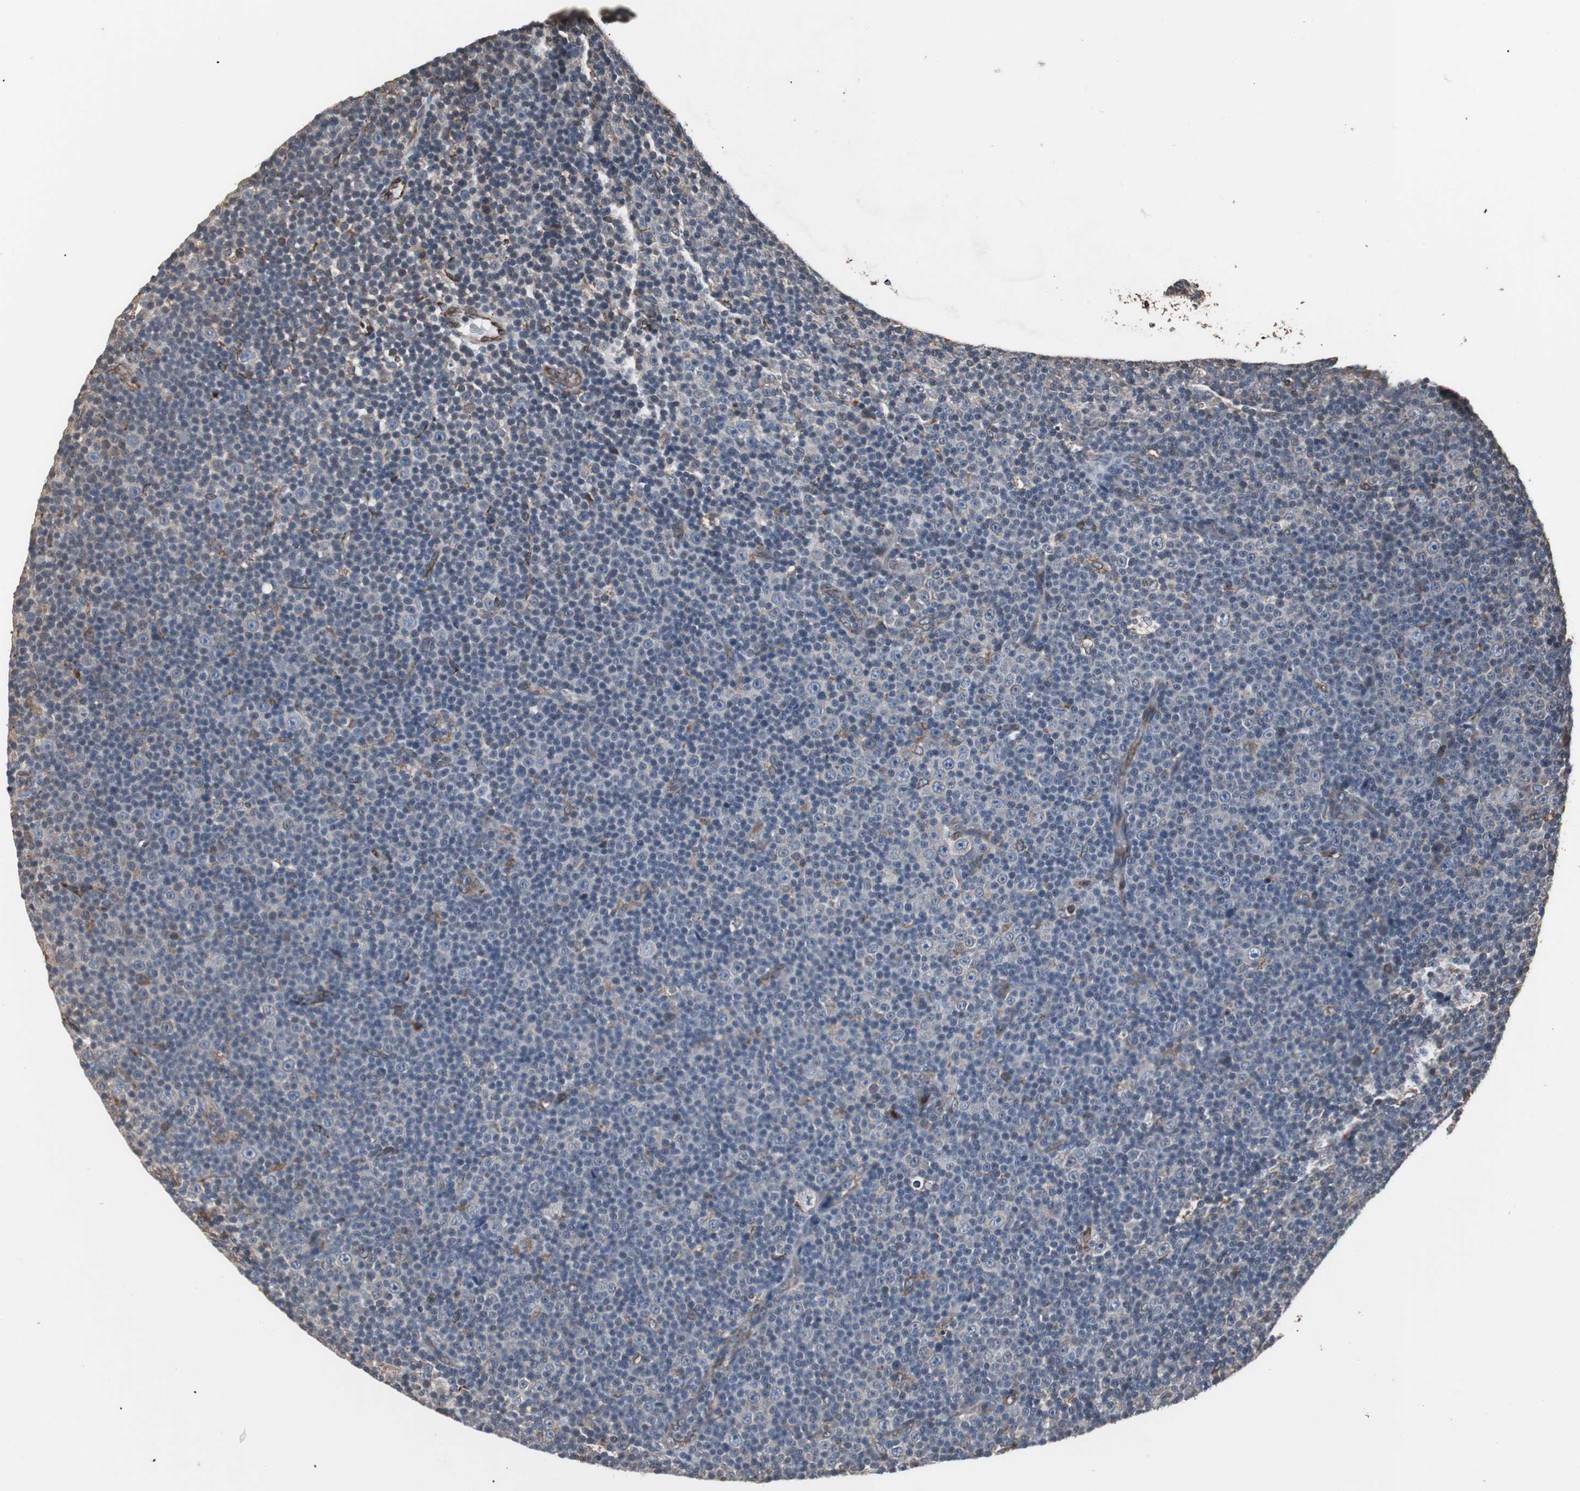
{"staining": {"intensity": "moderate", "quantity": "<25%", "location": "cytoplasmic/membranous"}, "tissue": "lymphoma", "cell_type": "Tumor cells", "image_type": "cancer", "snomed": [{"axis": "morphology", "description": "Malignant lymphoma, non-Hodgkin's type, Low grade"}, {"axis": "topography", "description": "Lymph node"}], "caption": "A micrograph of human malignant lymphoma, non-Hodgkin's type (low-grade) stained for a protein reveals moderate cytoplasmic/membranous brown staining in tumor cells.", "gene": "CALU", "patient": {"sex": "female", "age": 67}}